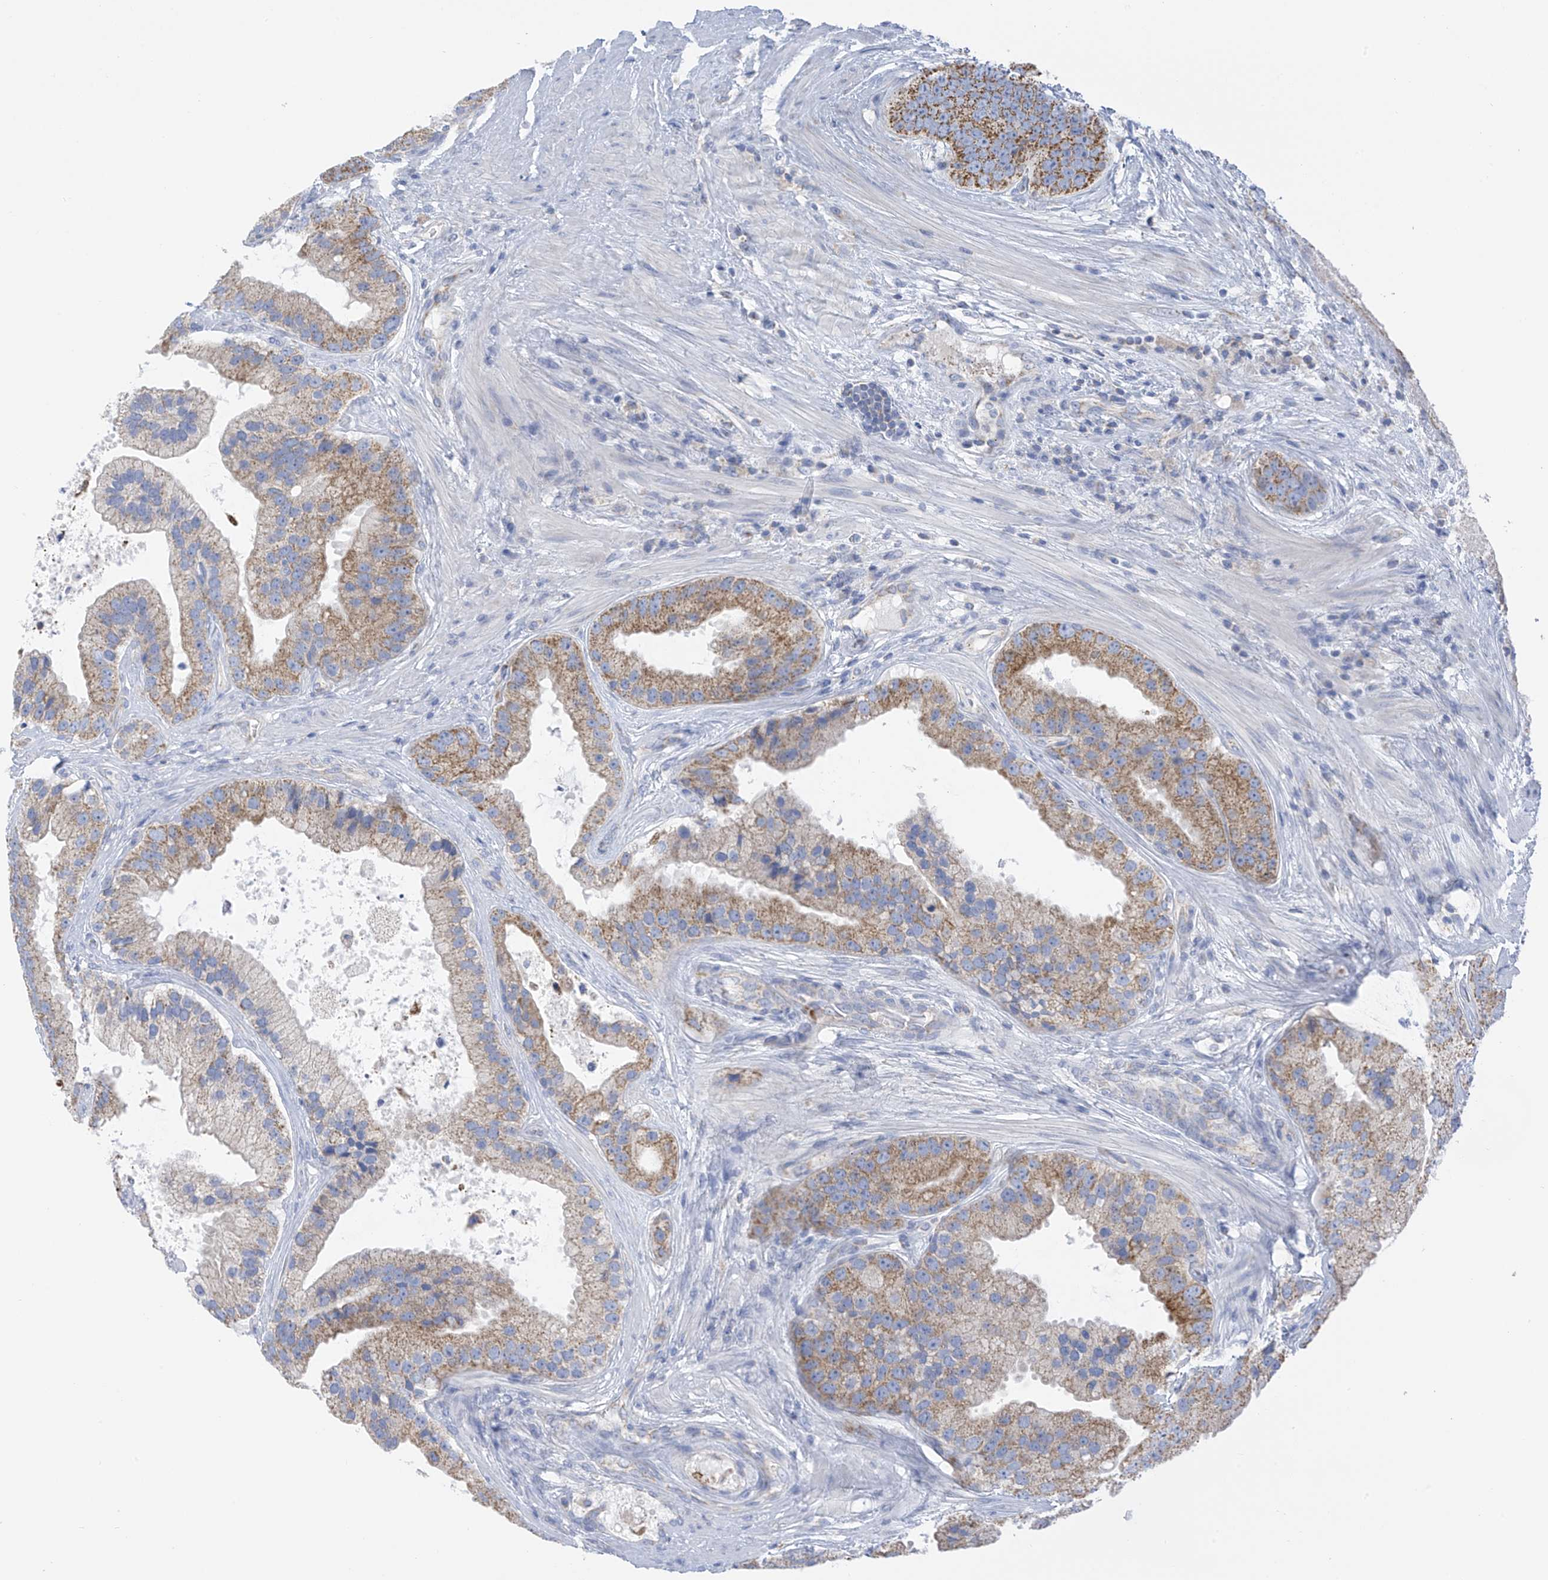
{"staining": {"intensity": "moderate", "quantity": ">75%", "location": "cytoplasmic/membranous"}, "tissue": "prostate cancer", "cell_type": "Tumor cells", "image_type": "cancer", "snomed": [{"axis": "morphology", "description": "Adenocarcinoma, High grade"}, {"axis": "topography", "description": "Prostate"}], "caption": "The micrograph exhibits staining of adenocarcinoma (high-grade) (prostate), revealing moderate cytoplasmic/membranous protein expression (brown color) within tumor cells.", "gene": "PNPT1", "patient": {"sex": "male", "age": 70}}